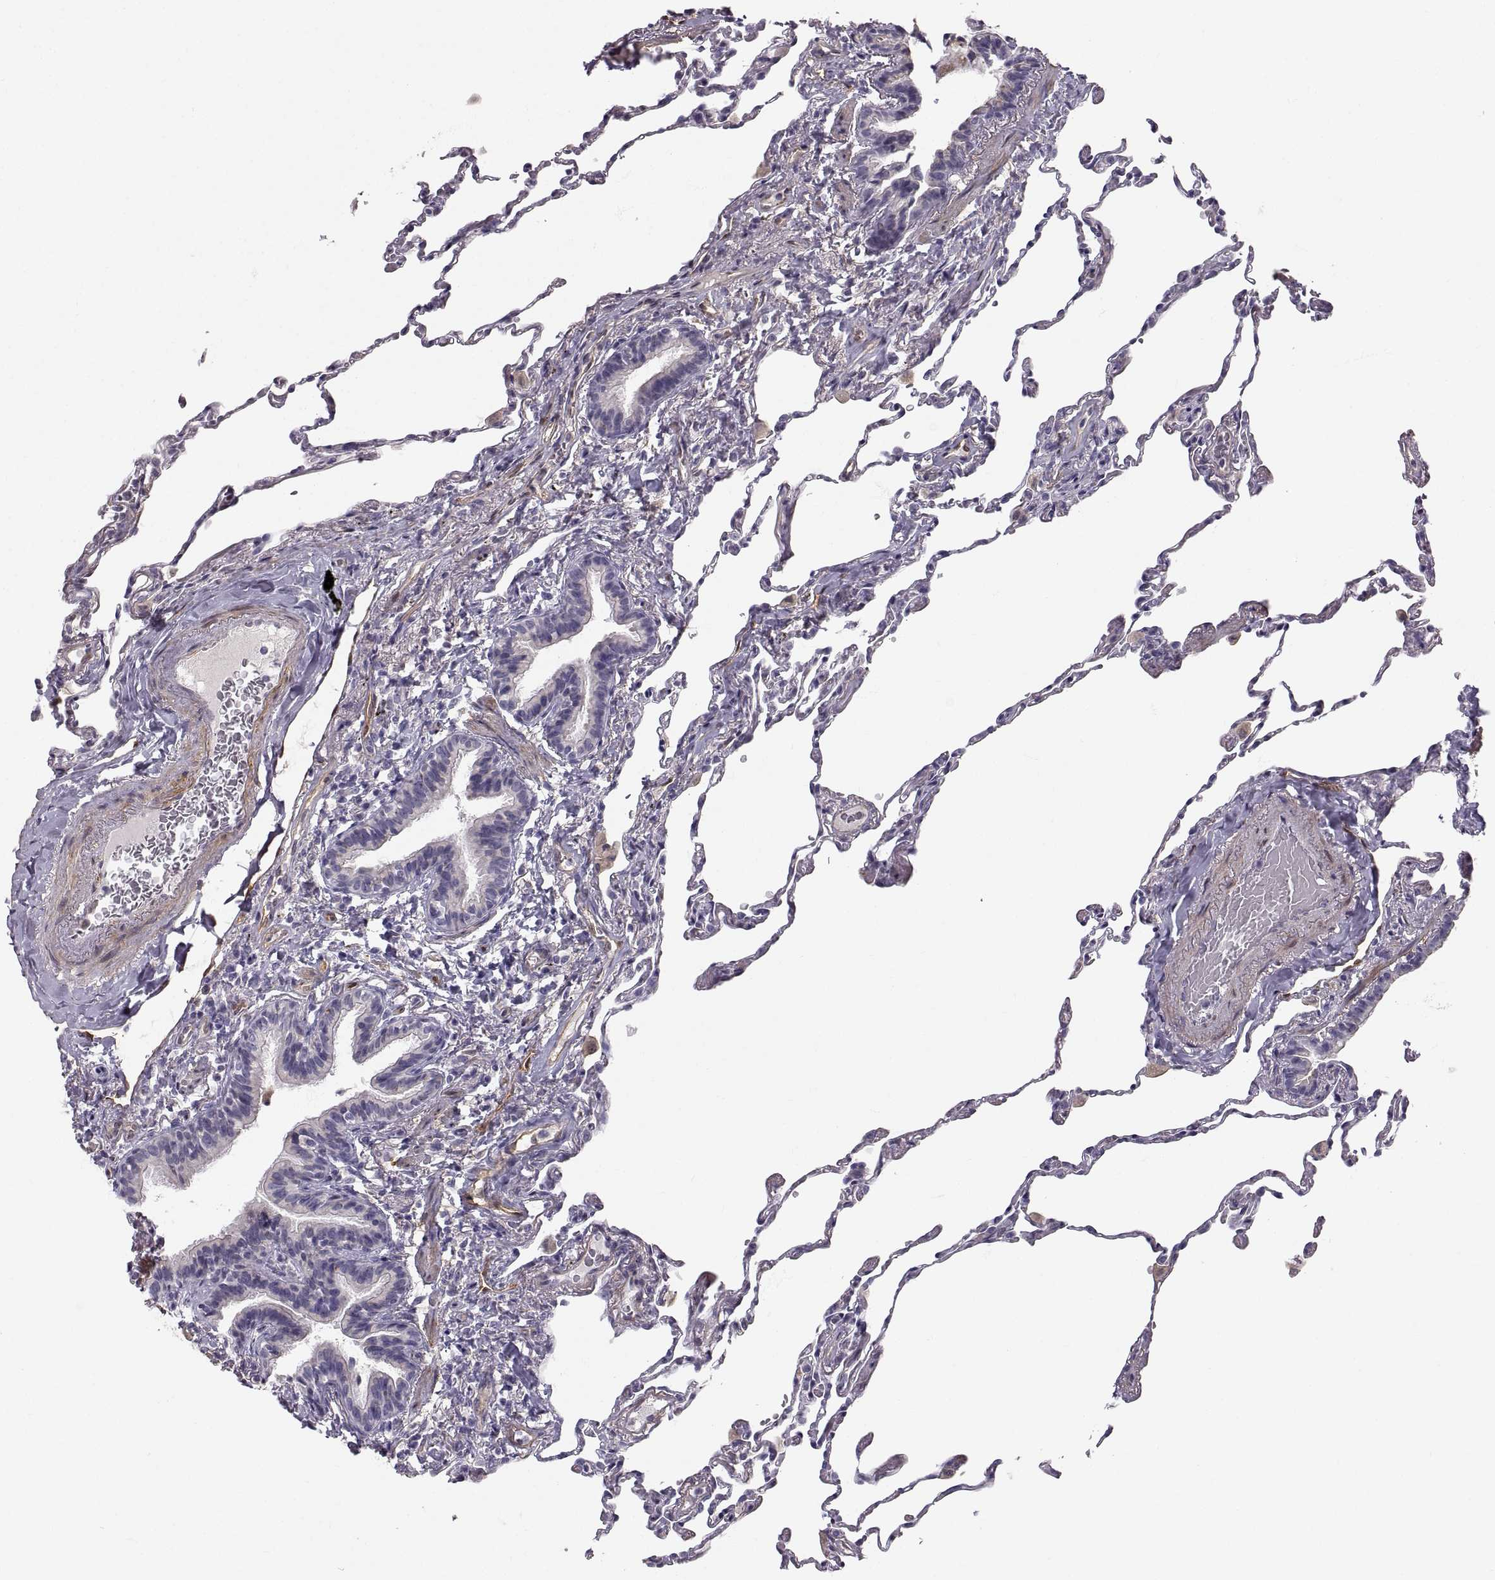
{"staining": {"intensity": "negative", "quantity": "none", "location": "none"}, "tissue": "lung", "cell_type": "Alveolar cells", "image_type": "normal", "snomed": [{"axis": "morphology", "description": "Normal tissue, NOS"}, {"axis": "topography", "description": "Lung"}], "caption": "Immunohistochemistry photomicrograph of benign lung stained for a protein (brown), which shows no expression in alveolar cells.", "gene": "PGM5", "patient": {"sex": "female", "age": 57}}